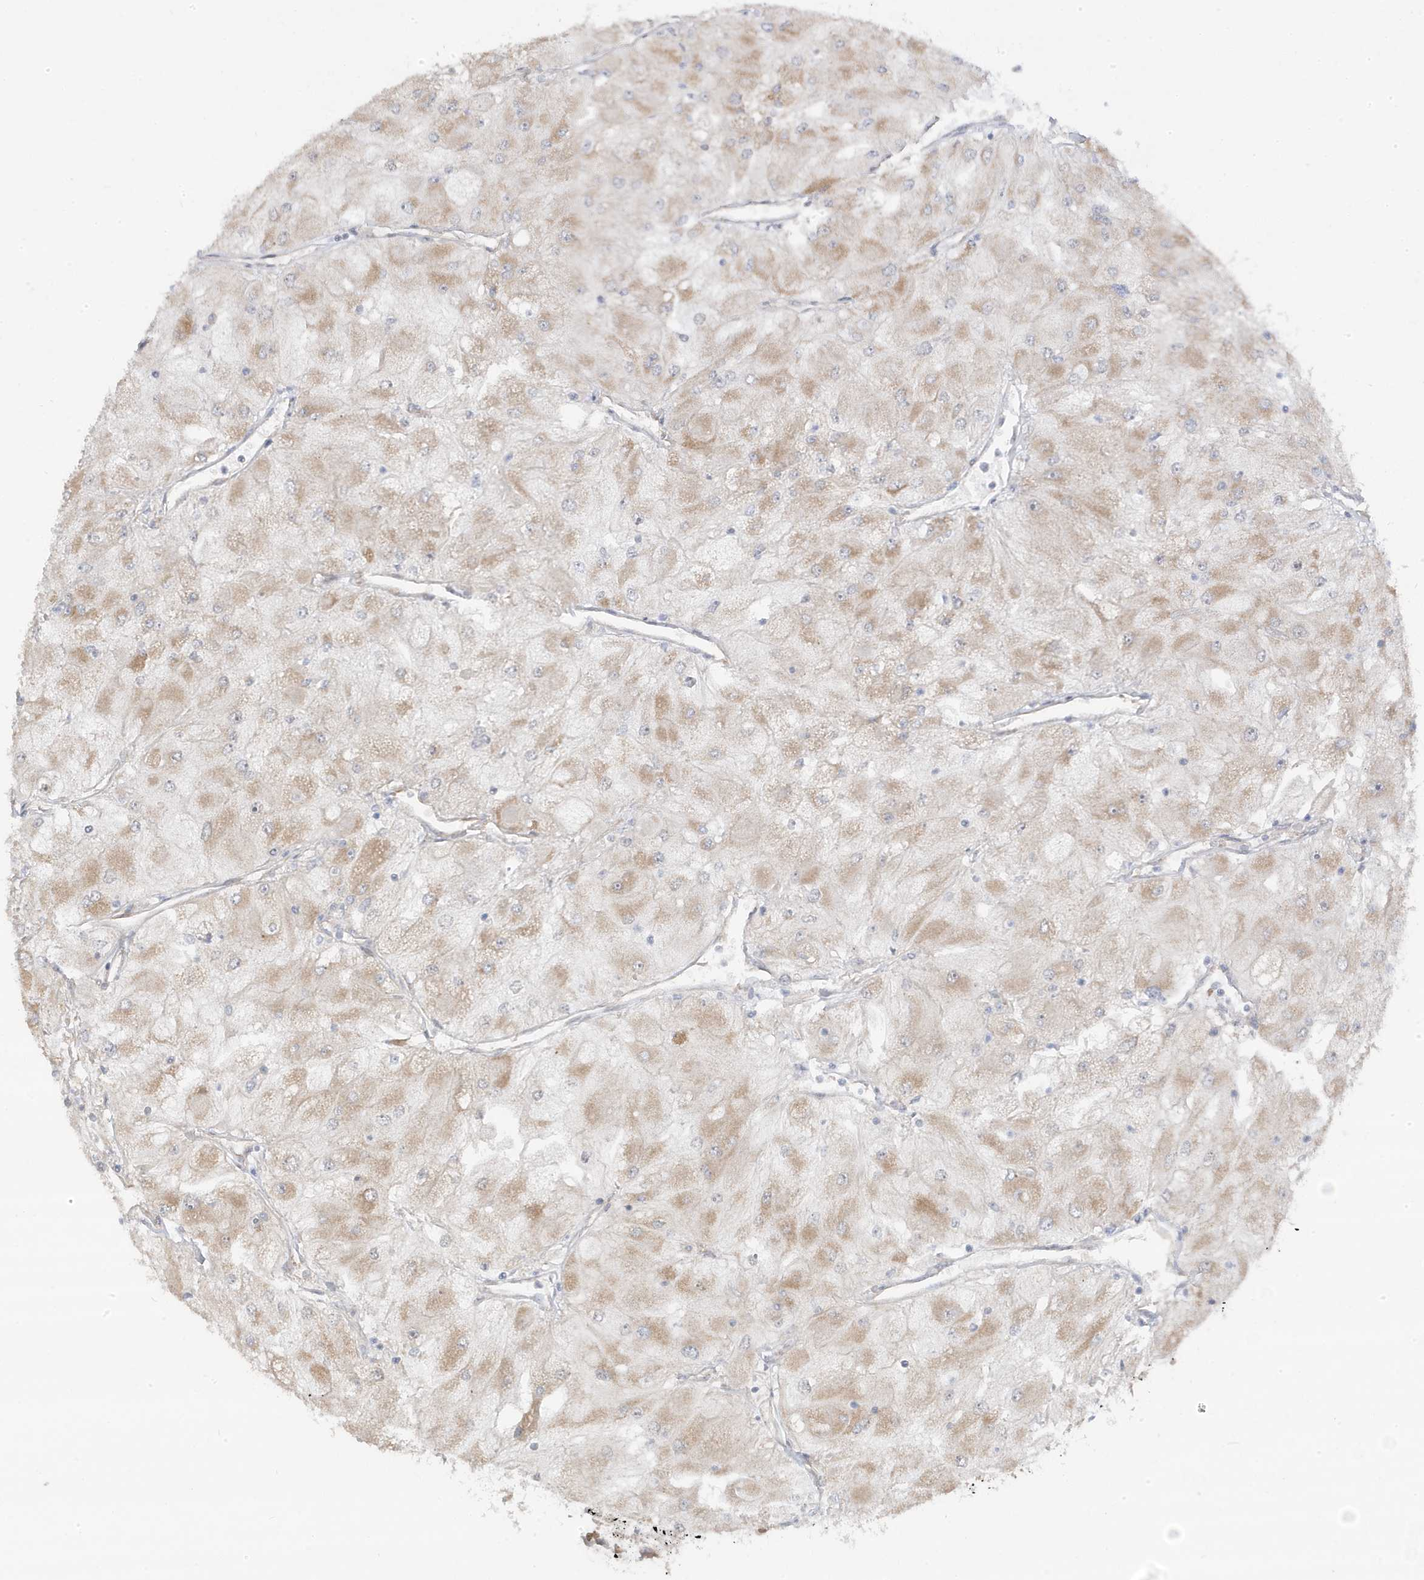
{"staining": {"intensity": "weak", "quantity": ">75%", "location": "cytoplasmic/membranous"}, "tissue": "renal cancer", "cell_type": "Tumor cells", "image_type": "cancer", "snomed": [{"axis": "morphology", "description": "Adenocarcinoma, NOS"}, {"axis": "topography", "description": "Kidney"}], "caption": "This is an image of immunohistochemistry staining of renal cancer (adenocarcinoma), which shows weak staining in the cytoplasmic/membranous of tumor cells.", "gene": "DNAJC12", "patient": {"sex": "male", "age": 80}}